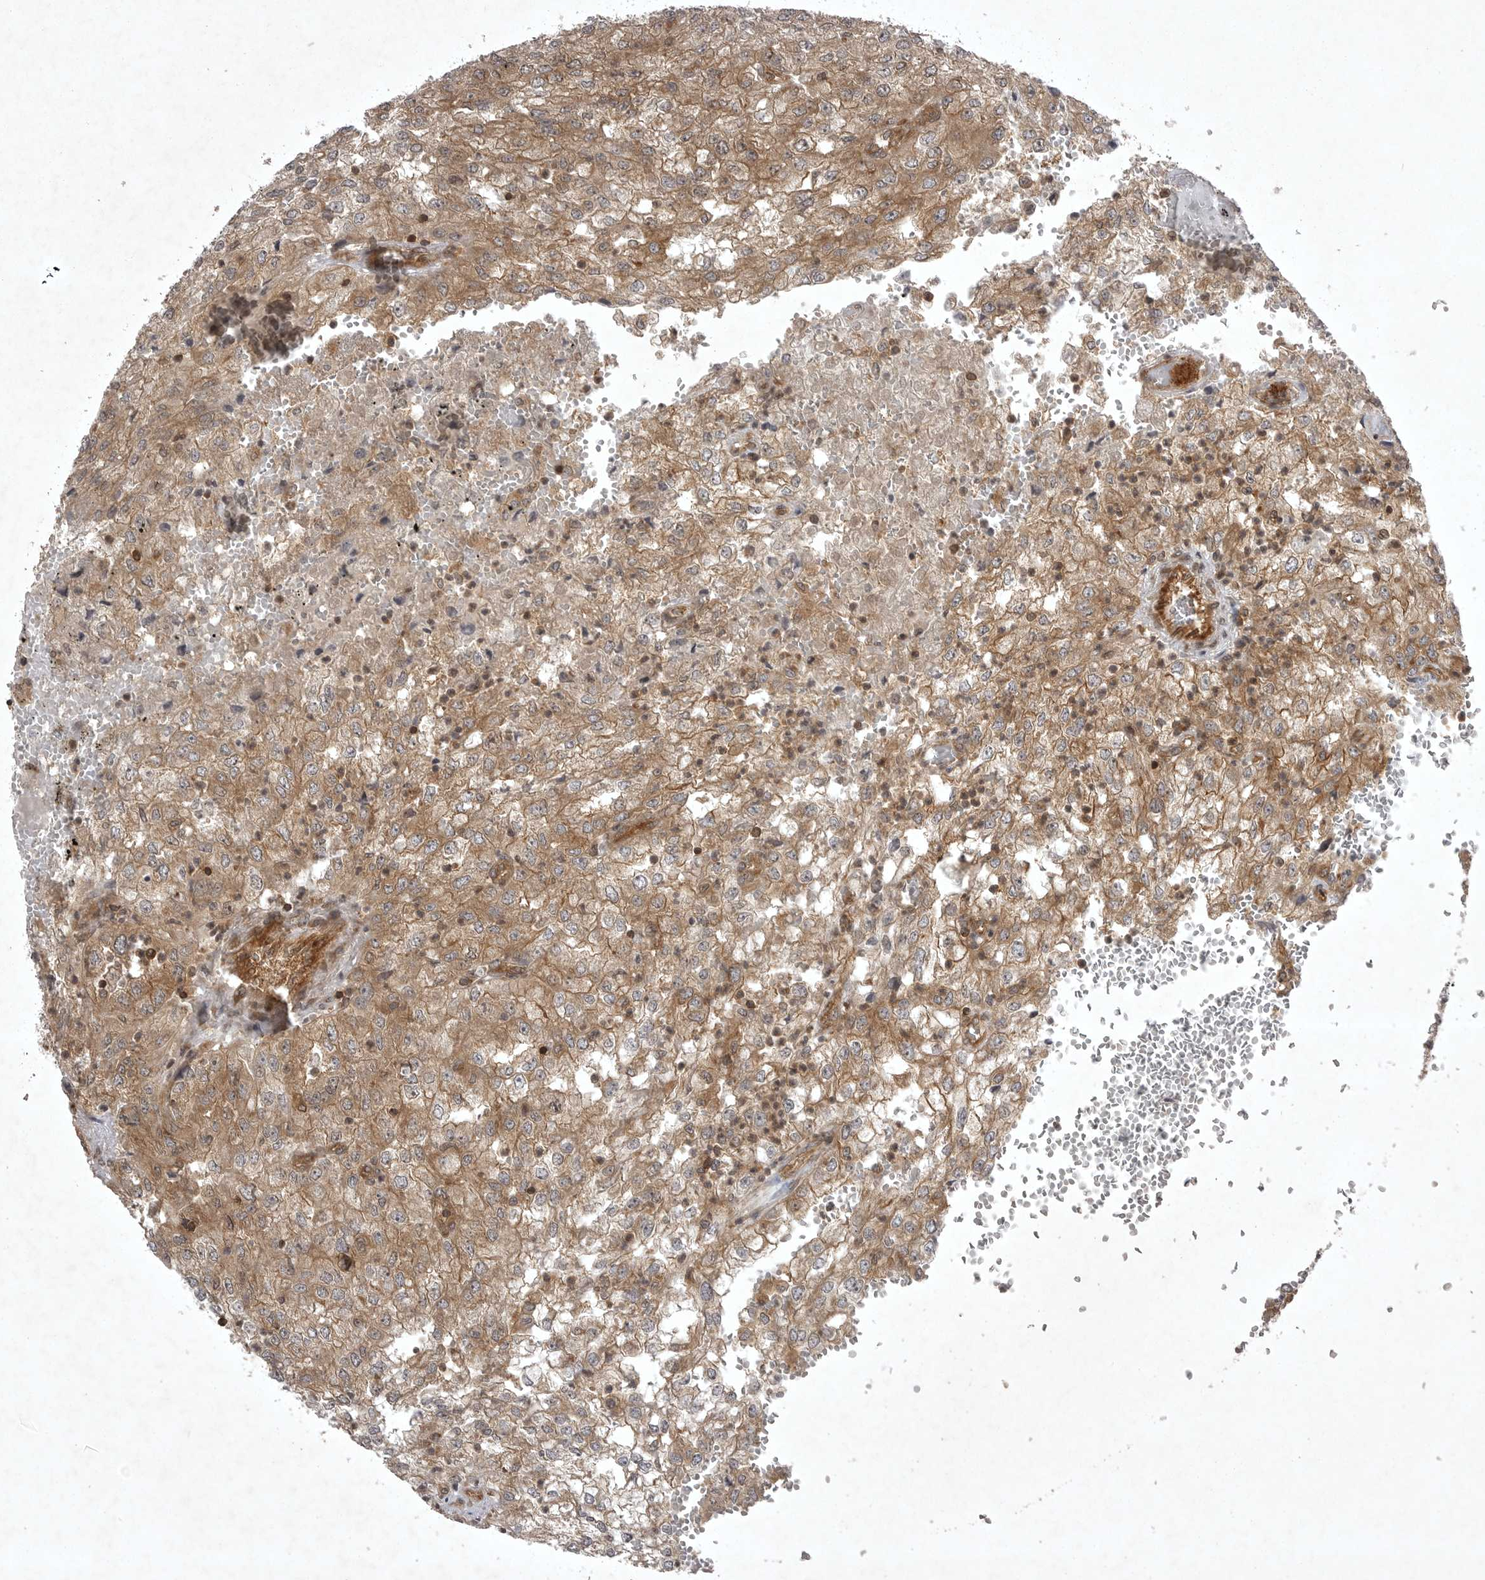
{"staining": {"intensity": "moderate", "quantity": ">75%", "location": "cytoplasmic/membranous"}, "tissue": "renal cancer", "cell_type": "Tumor cells", "image_type": "cancer", "snomed": [{"axis": "morphology", "description": "Adenocarcinoma, NOS"}, {"axis": "topography", "description": "Kidney"}], "caption": "Immunohistochemistry (IHC) of human adenocarcinoma (renal) exhibits medium levels of moderate cytoplasmic/membranous expression in about >75% of tumor cells. The staining was performed using DAB (3,3'-diaminobenzidine) to visualize the protein expression in brown, while the nuclei were stained in blue with hematoxylin (Magnification: 20x).", "gene": "STK24", "patient": {"sex": "female", "age": 54}}